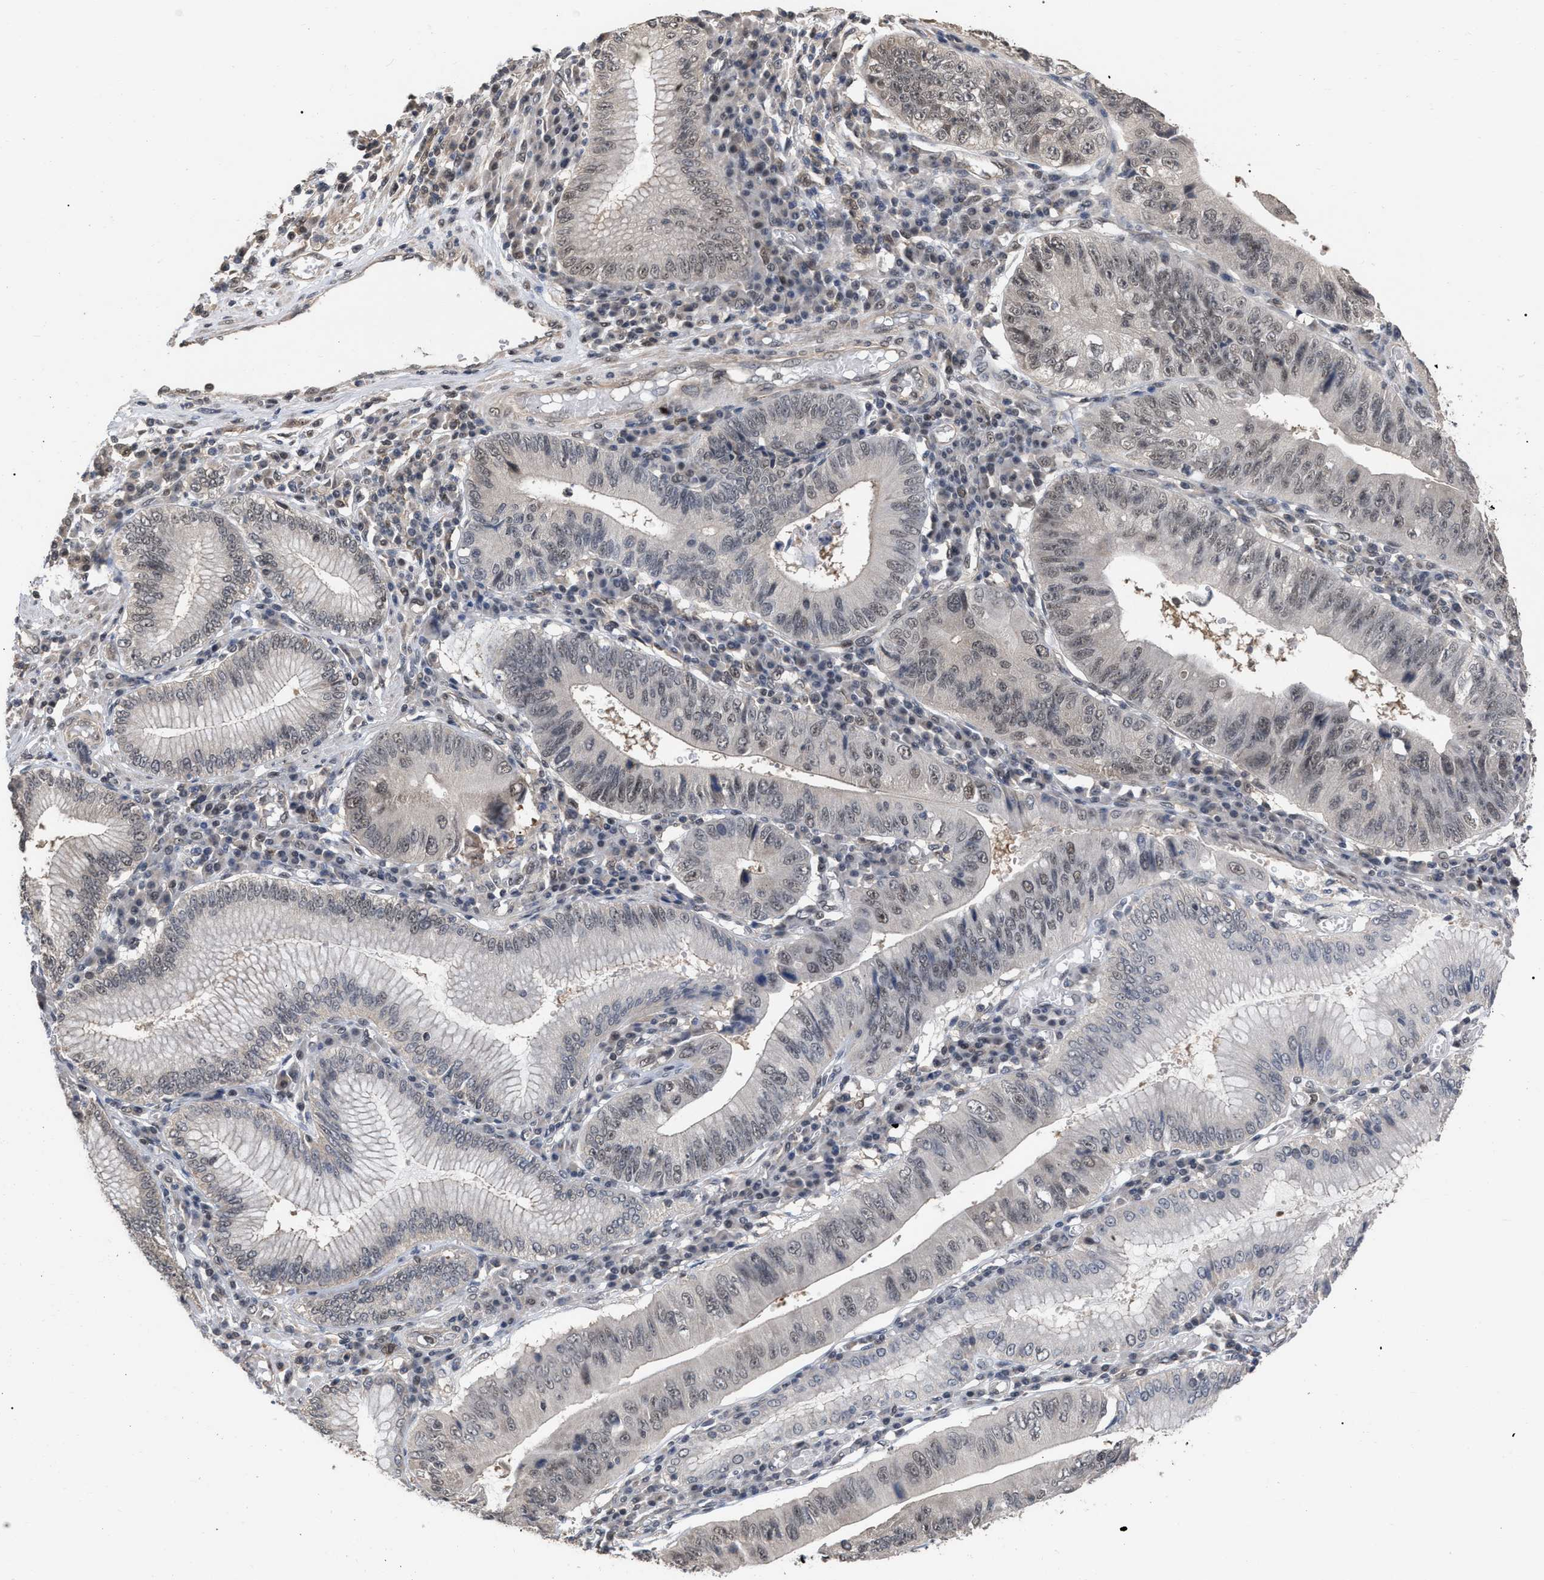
{"staining": {"intensity": "weak", "quantity": "25%-75%", "location": "nuclear"}, "tissue": "stomach cancer", "cell_type": "Tumor cells", "image_type": "cancer", "snomed": [{"axis": "morphology", "description": "Adenocarcinoma, NOS"}, {"axis": "topography", "description": "Stomach"}], "caption": "Immunohistochemical staining of stomach cancer (adenocarcinoma) reveals low levels of weak nuclear protein positivity in approximately 25%-75% of tumor cells.", "gene": "JAZF1", "patient": {"sex": "male", "age": 59}}